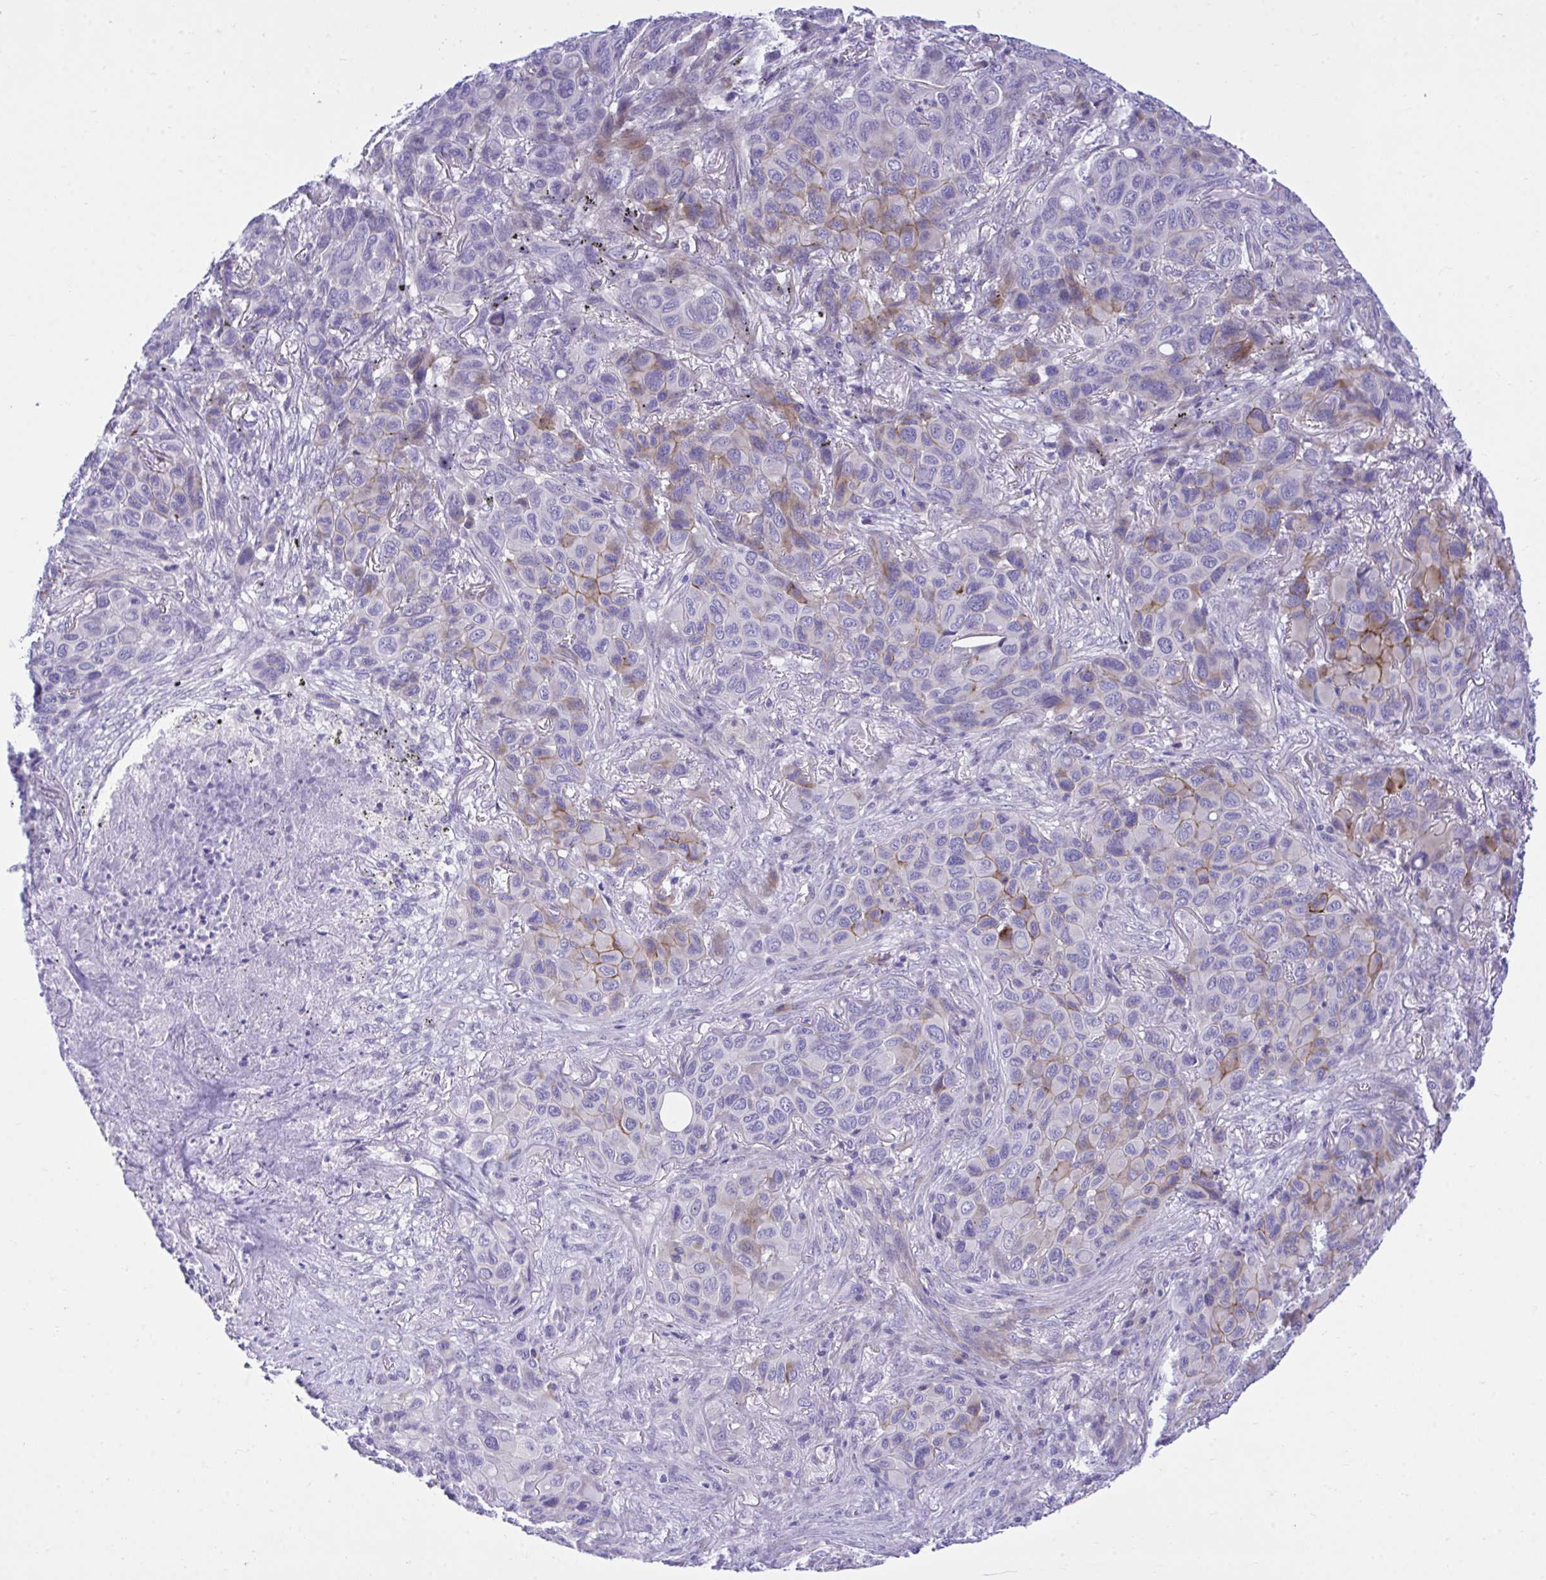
{"staining": {"intensity": "moderate", "quantity": "<25%", "location": "cytoplasmic/membranous"}, "tissue": "melanoma", "cell_type": "Tumor cells", "image_type": "cancer", "snomed": [{"axis": "morphology", "description": "Malignant melanoma, Metastatic site"}, {"axis": "topography", "description": "Lung"}], "caption": "A brown stain highlights moderate cytoplasmic/membranous positivity of a protein in human melanoma tumor cells.", "gene": "MED9", "patient": {"sex": "male", "age": 48}}